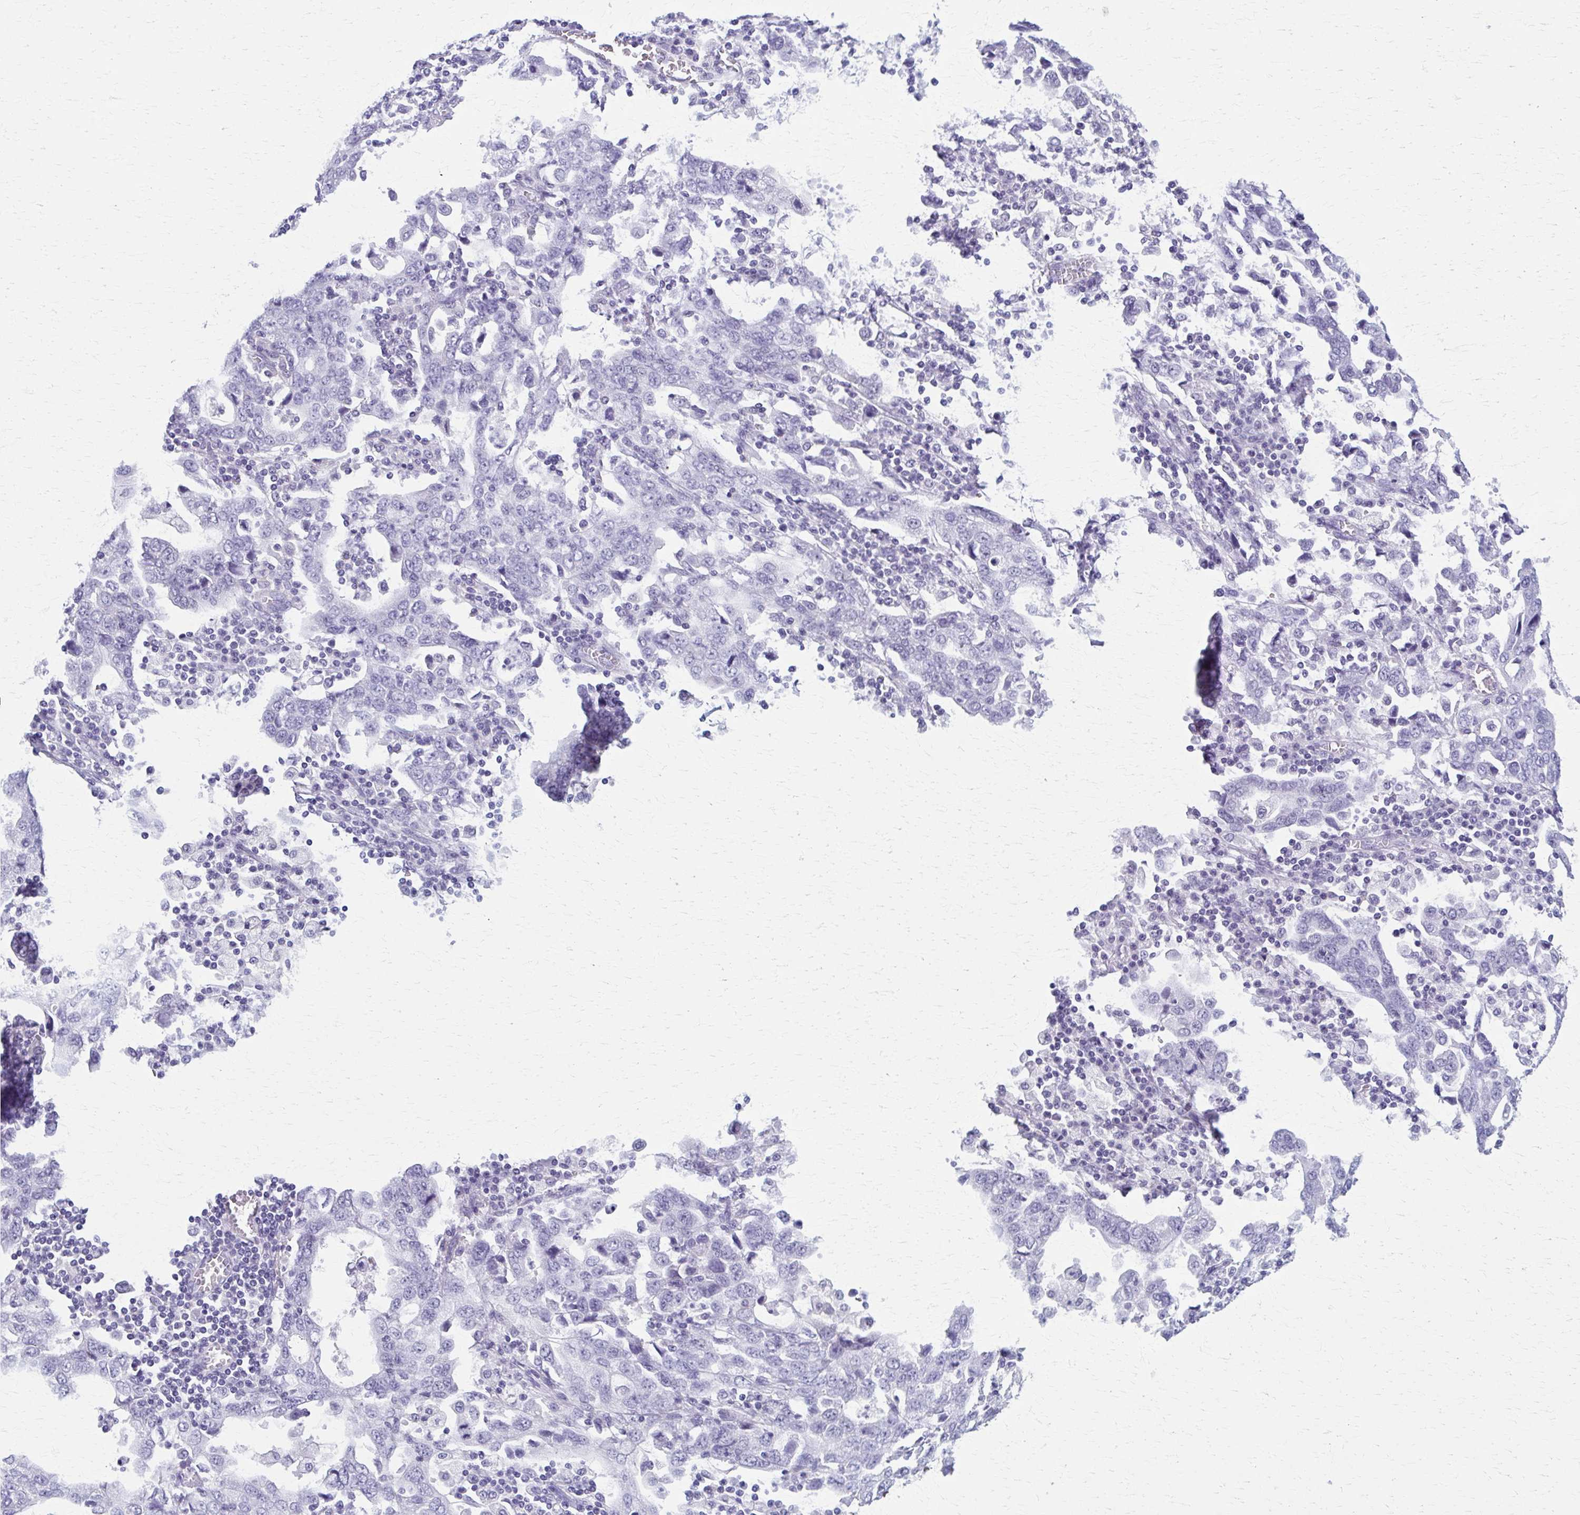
{"staining": {"intensity": "negative", "quantity": "none", "location": "none"}, "tissue": "stomach cancer", "cell_type": "Tumor cells", "image_type": "cancer", "snomed": [{"axis": "morphology", "description": "Adenocarcinoma, NOS"}, {"axis": "topography", "description": "Stomach, upper"}], "caption": "Immunohistochemistry (IHC) photomicrograph of neoplastic tissue: stomach cancer stained with DAB displays no significant protein positivity in tumor cells.", "gene": "MPLKIP", "patient": {"sex": "male", "age": 85}}